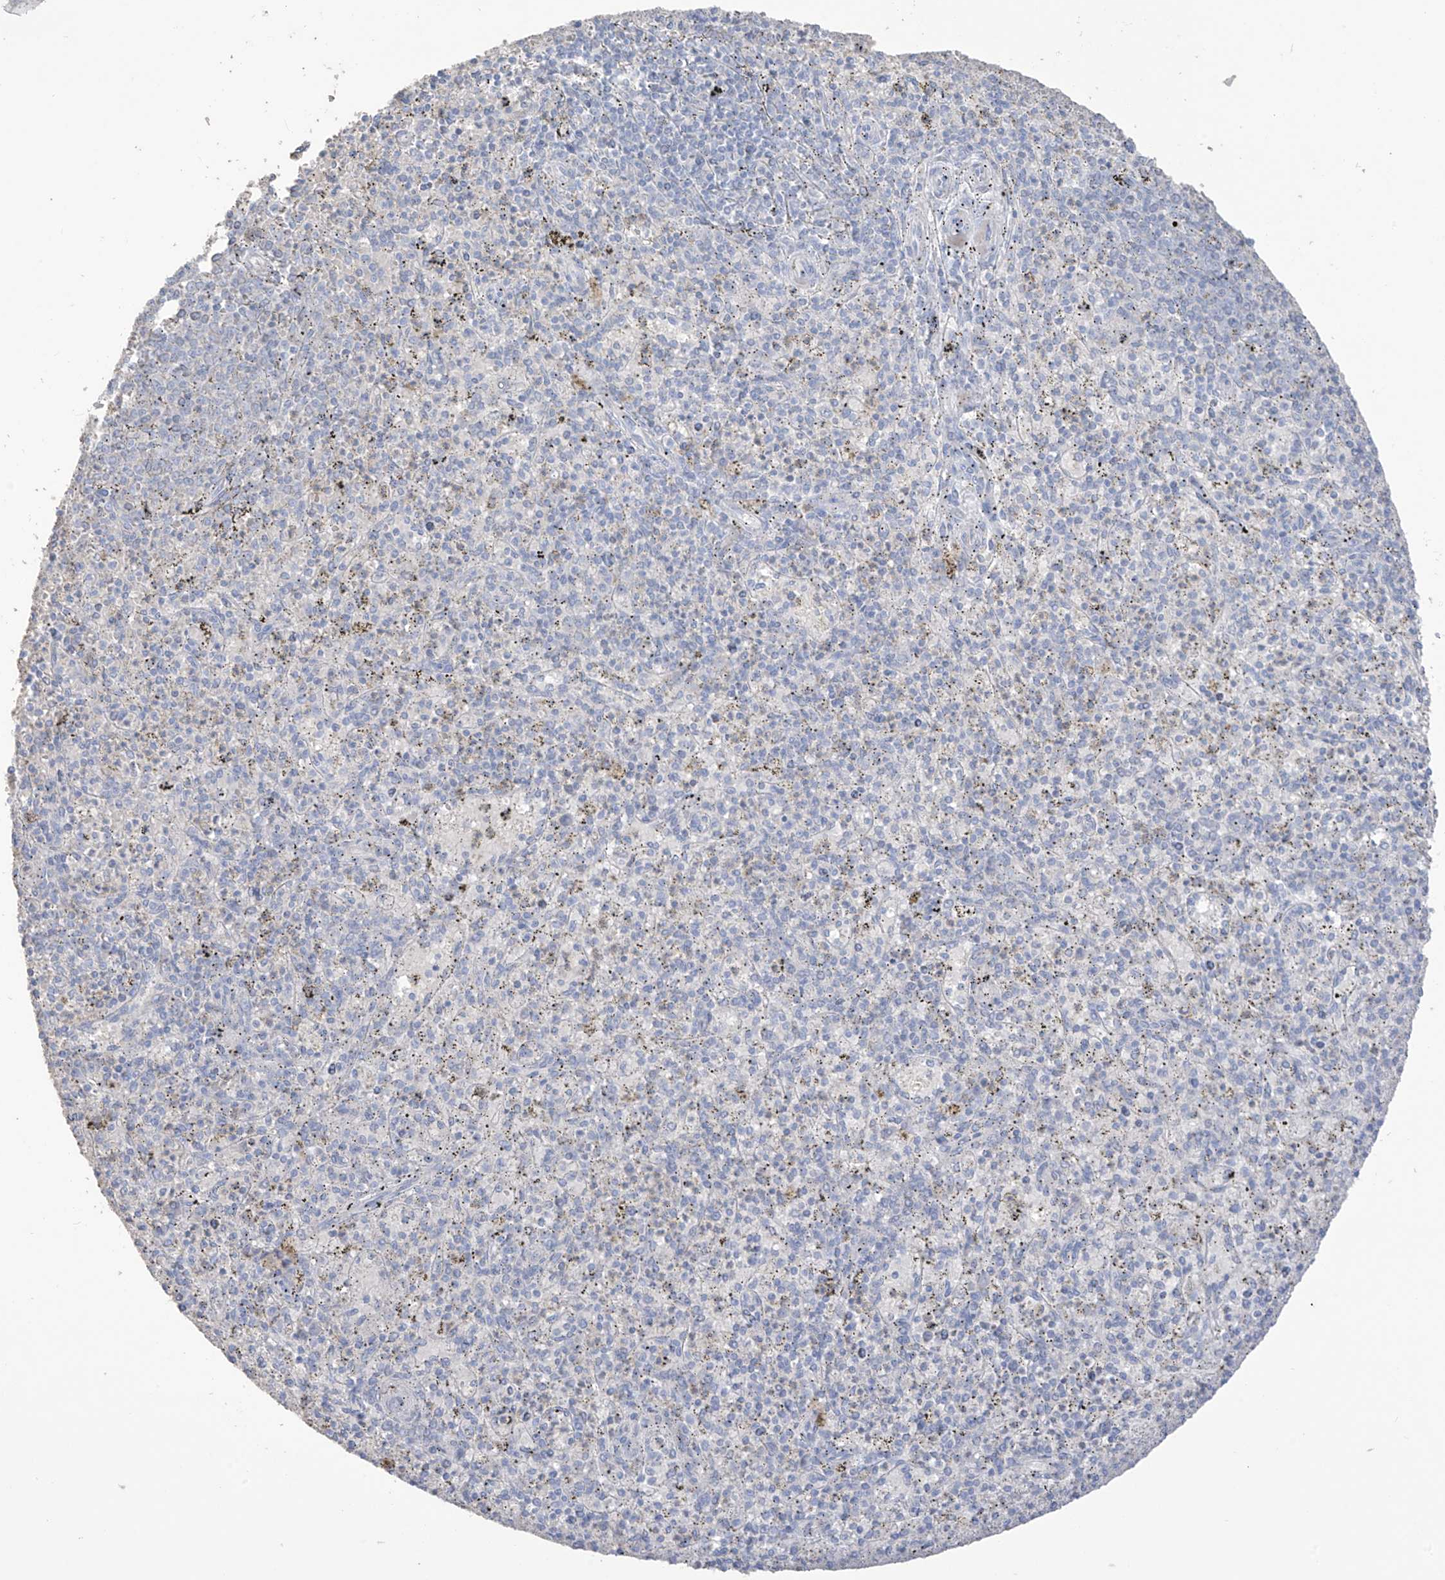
{"staining": {"intensity": "negative", "quantity": "none", "location": "none"}, "tissue": "spleen", "cell_type": "Cells in red pulp", "image_type": "normal", "snomed": [{"axis": "morphology", "description": "Normal tissue, NOS"}, {"axis": "topography", "description": "Spleen"}], "caption": "Immunohistochemistry of unremarkable spleen displays no positivity in cells in red pulp. (Stains: DAB (3,3'-diaminobenzidine) IHC with hematoxylin counter stain, Microscopy: brightfield microscopy at high magnification).", "gene": "ASPRV1", "patient": {"sex": "male", "age": 72}}